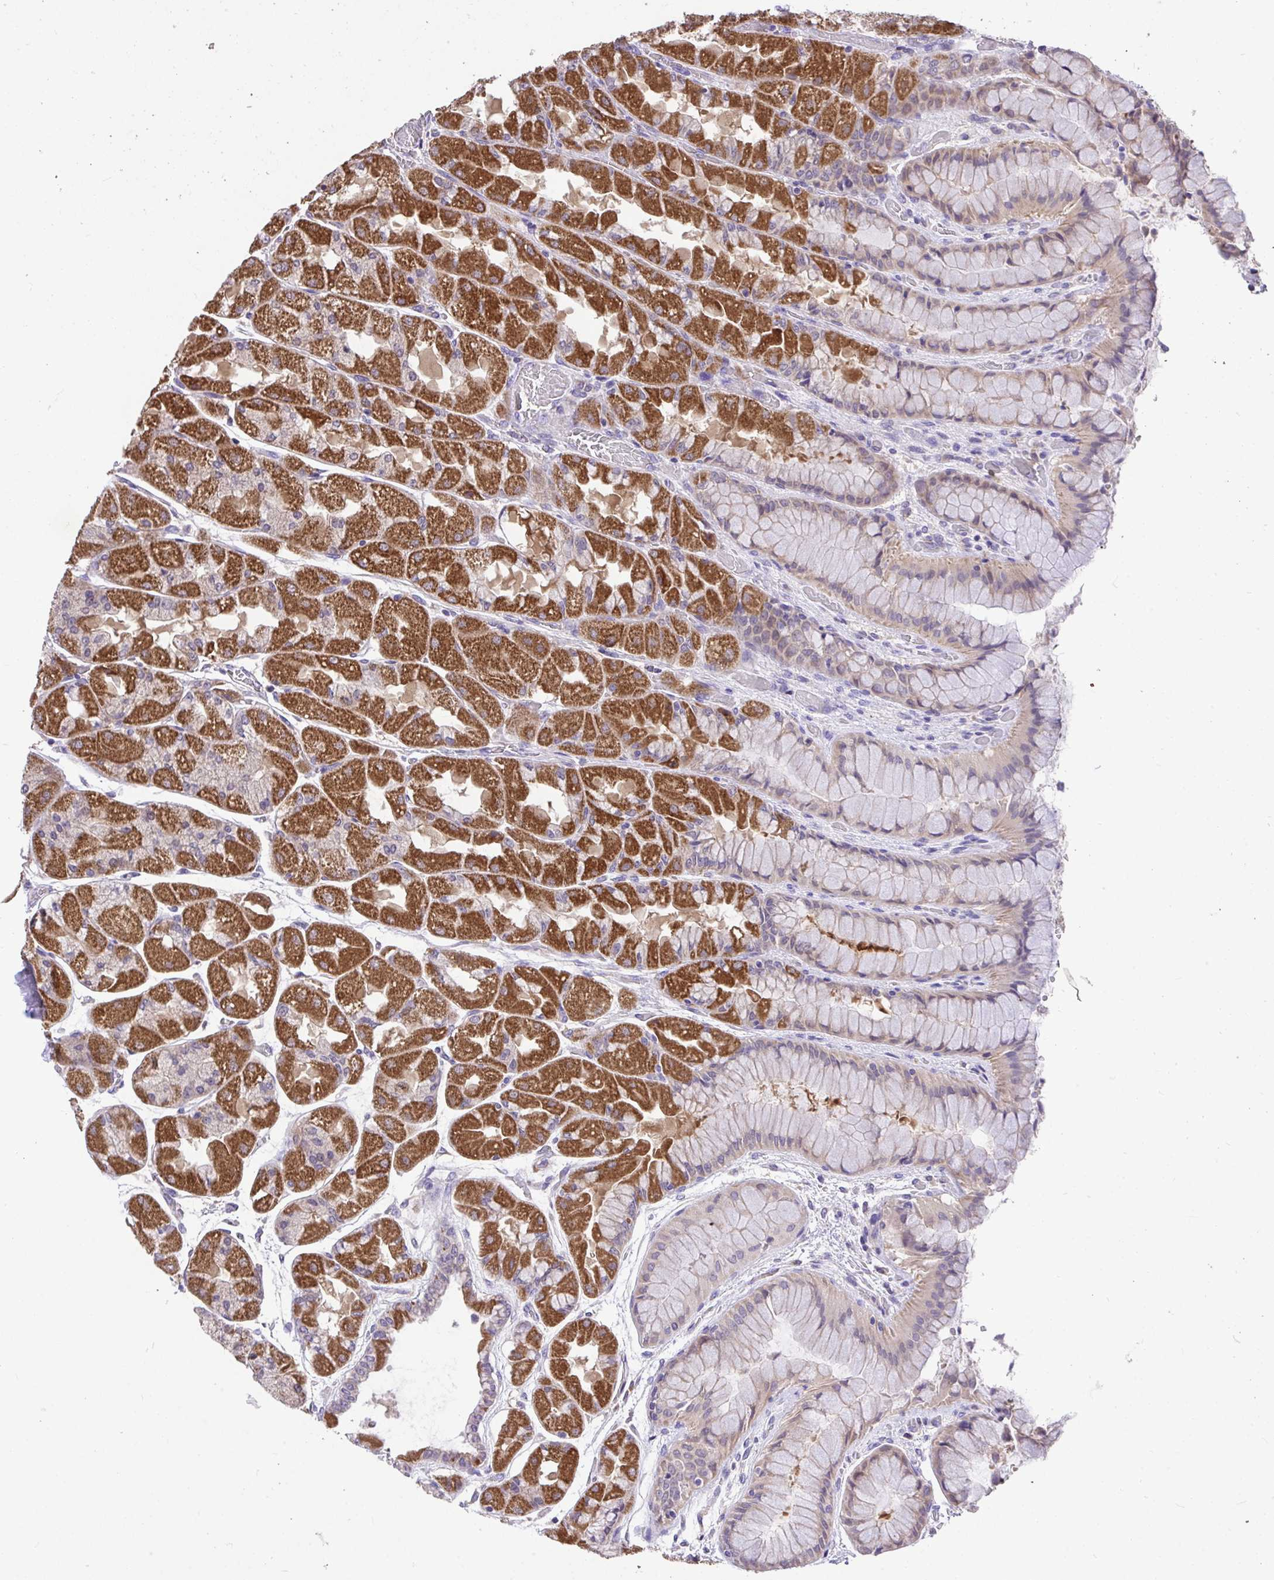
{"staining": {"intensity": "strong", "quantity": "25%-75%", "location": "cytoplasmic/membranous"}, "tissue": "stomach", "cell_type": "Glandular cells", "image_type": "normal", "snomed": [{"axis": "morphology", "description": "Normal tissue, NOS"}, {"axis": "topography", "description": "Stomach"}], "caption": "Stomach stained with DAB (3,3'-diaminobenzidine) immunohistochemistry (IHC) exhibits high levels of strong cytoplasmic/membranous positivity in about 25%-75% of glandular cells. (brown staining indicates protein expression, while blue staining denotes nuclei).", "gene": "MPC2", "patient": {"sex": "female", "age": 61}}